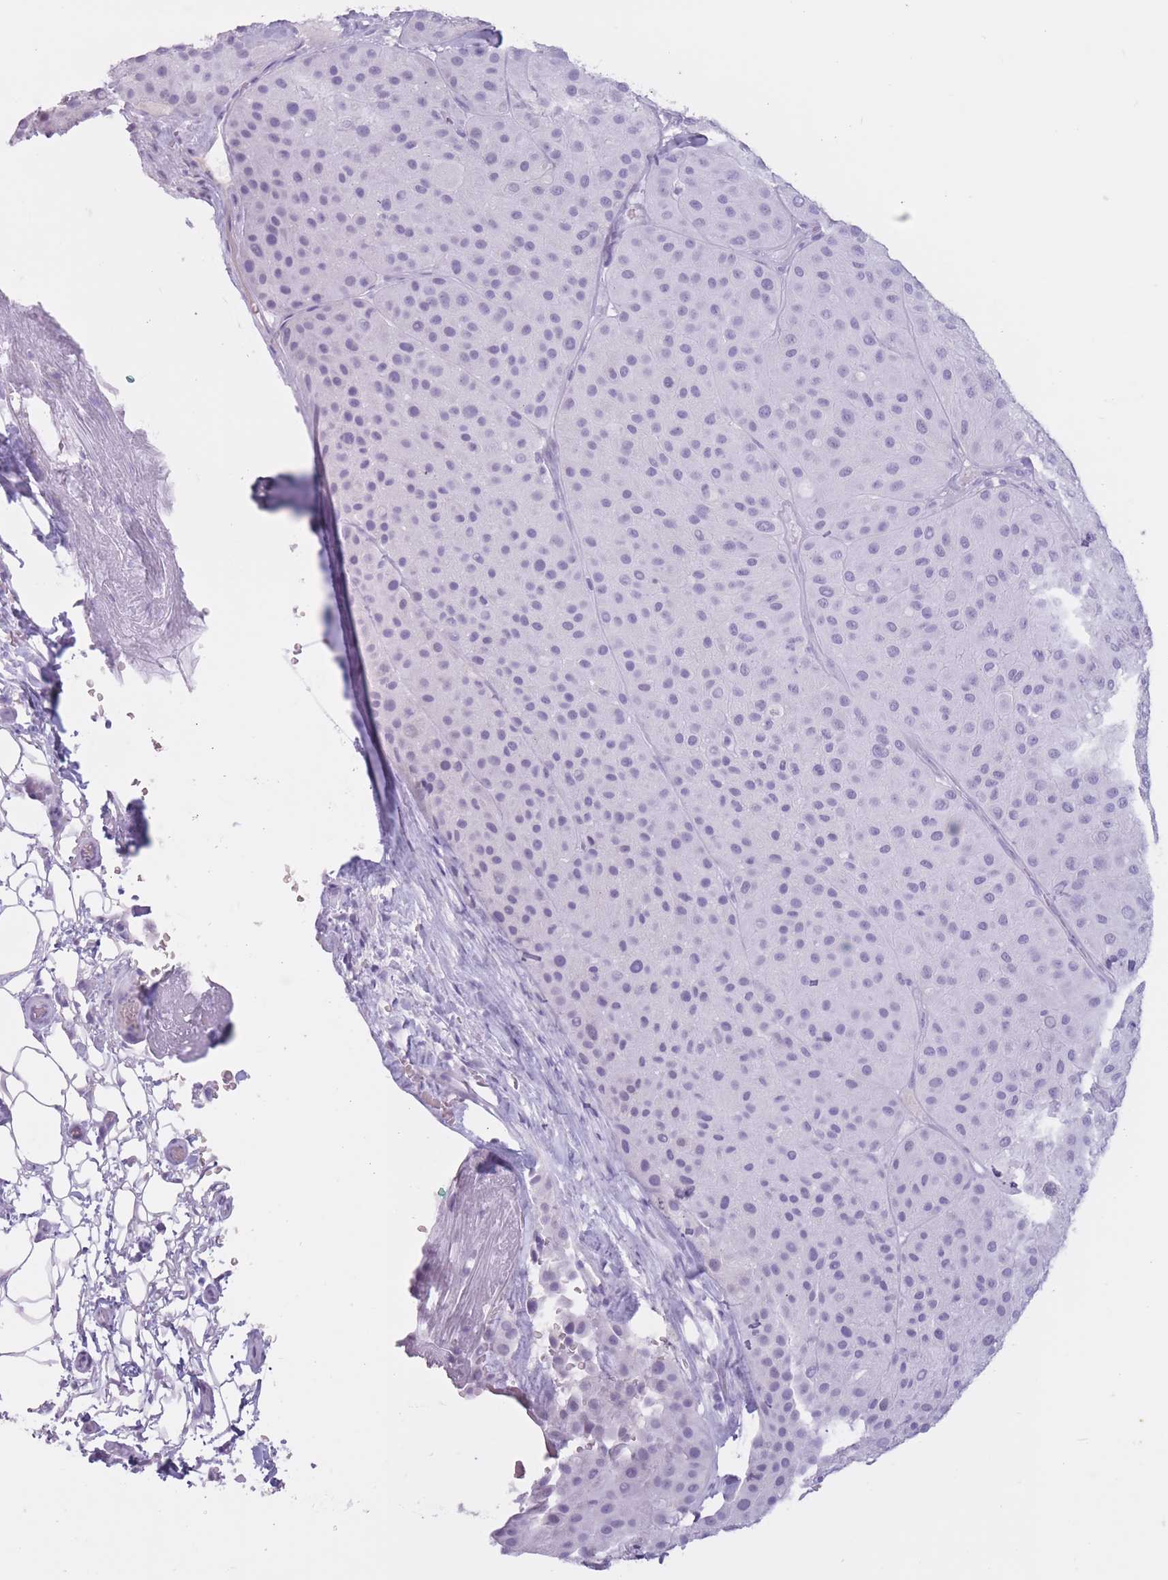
{"staining": {"intensity": "negative", "quantity": "none", "location": "none"}, "tissue": "melanoma", "cell_type": "Tumor cells", "image_type": "cancer", "snomed": [{"axis": "morphology", "description": "Malignant melanoma, Metastatic site"}, {"axis": "topography", "description": "Smooth muscle"}], "caption": "An immunohistochemistry histopathology image of malignant melanoma (metastatic site) is shown. There is no staining in tumor cells of malignant melanoma (metastatic site).", "gene": "PNMA3", "patient": {"sex": "male", "age": 41}}